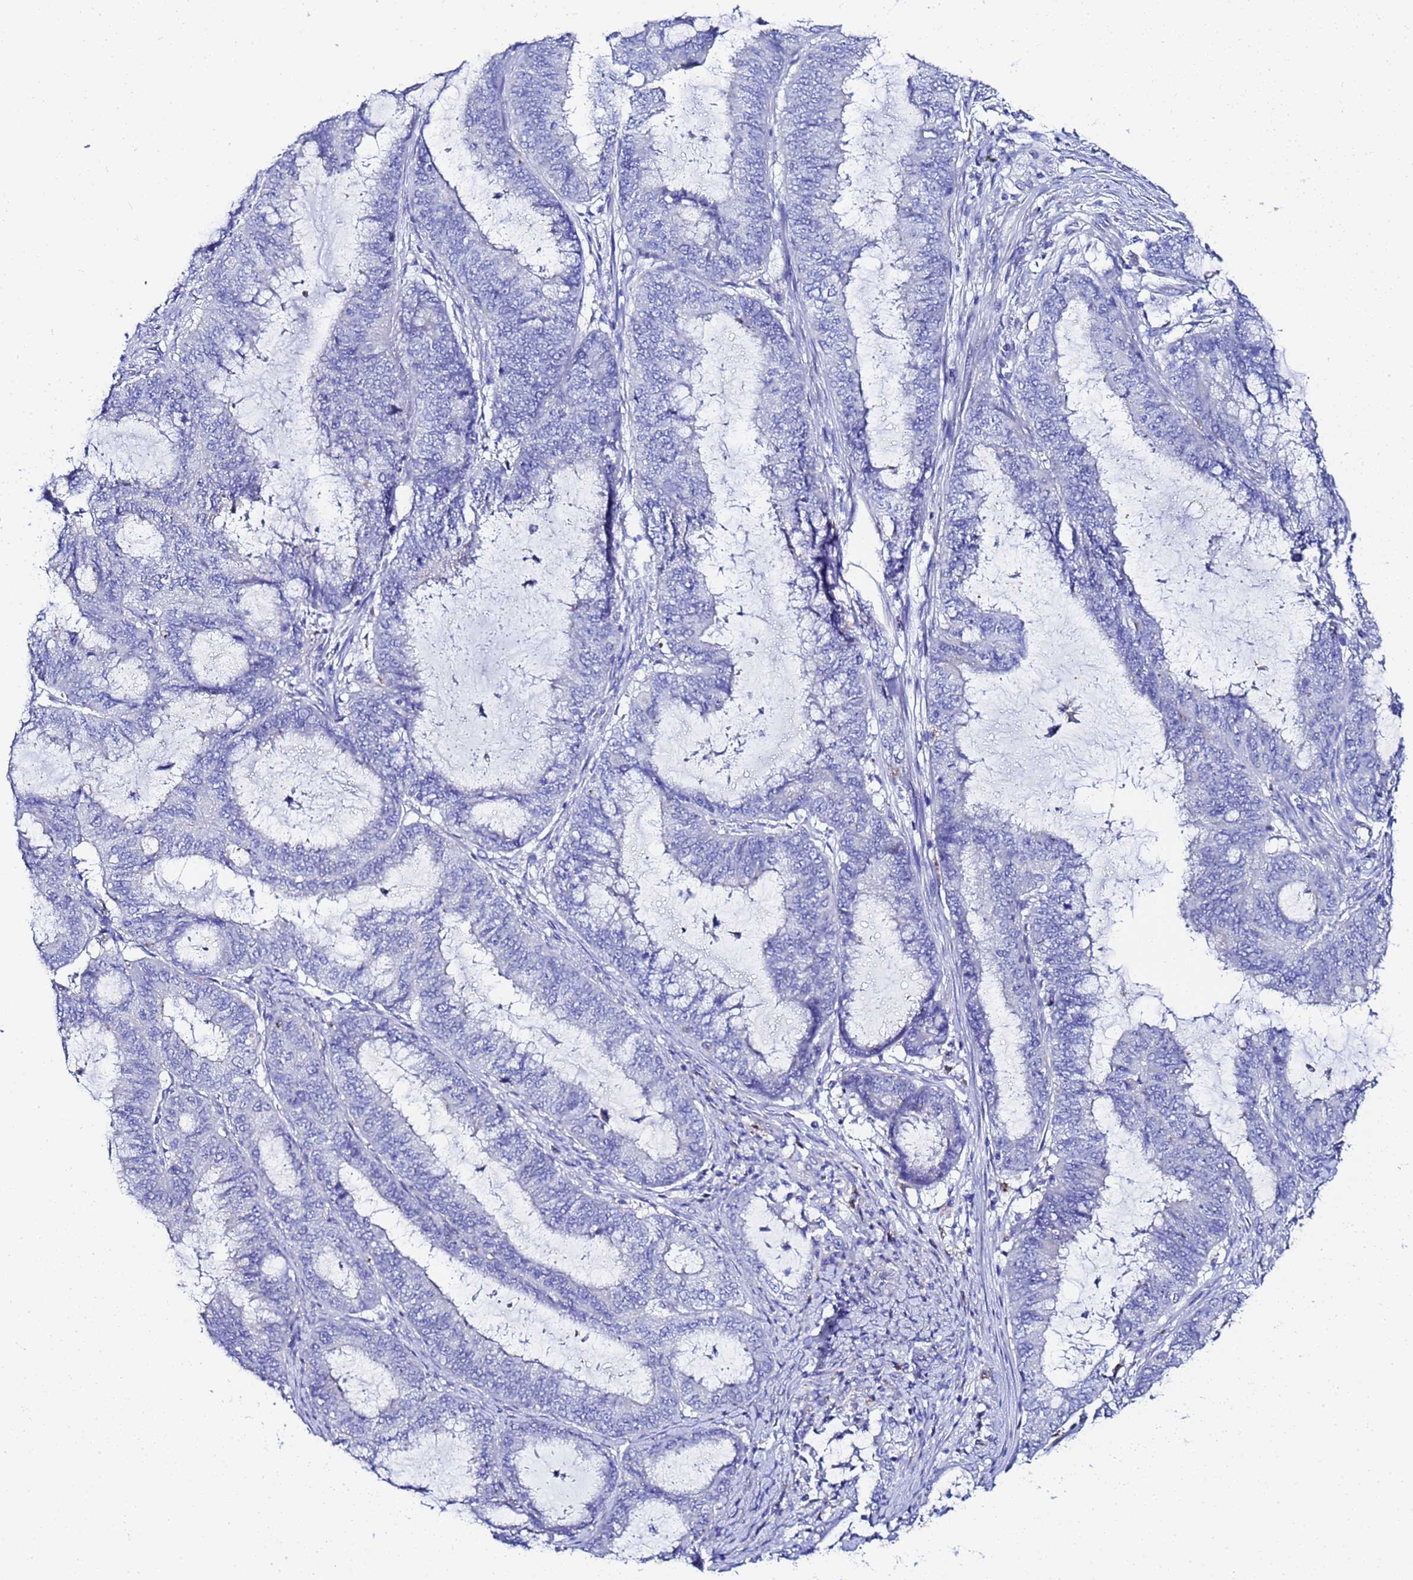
{"staining": {"intensity": "negative", "quantity": "none", "location": "none"}, "tissue": "endometrial cancer", "cell_type": "Tumor cells", "image_type": "cancer", "snomed": [{"axis": "morphology", "description": "Adenocarcinoma, NOS"}, {"axis": "topography", "description": "Endometrium"}], "caption": "An immunohistochemistry photomicrograph of adenocarcinoma (endometrial) is shown. There is no staining in tumor cells of adenocarcinoma (endometrial). The staining was performed using DAB (3,3'-diaminobenzidine) to visualize the protein expression in brown, while the nuclei were stained in blue with hematoxylin (Magnification: 20x).", "gene": "ZNF26", "patient": {"sex": "female", "age": 51}}